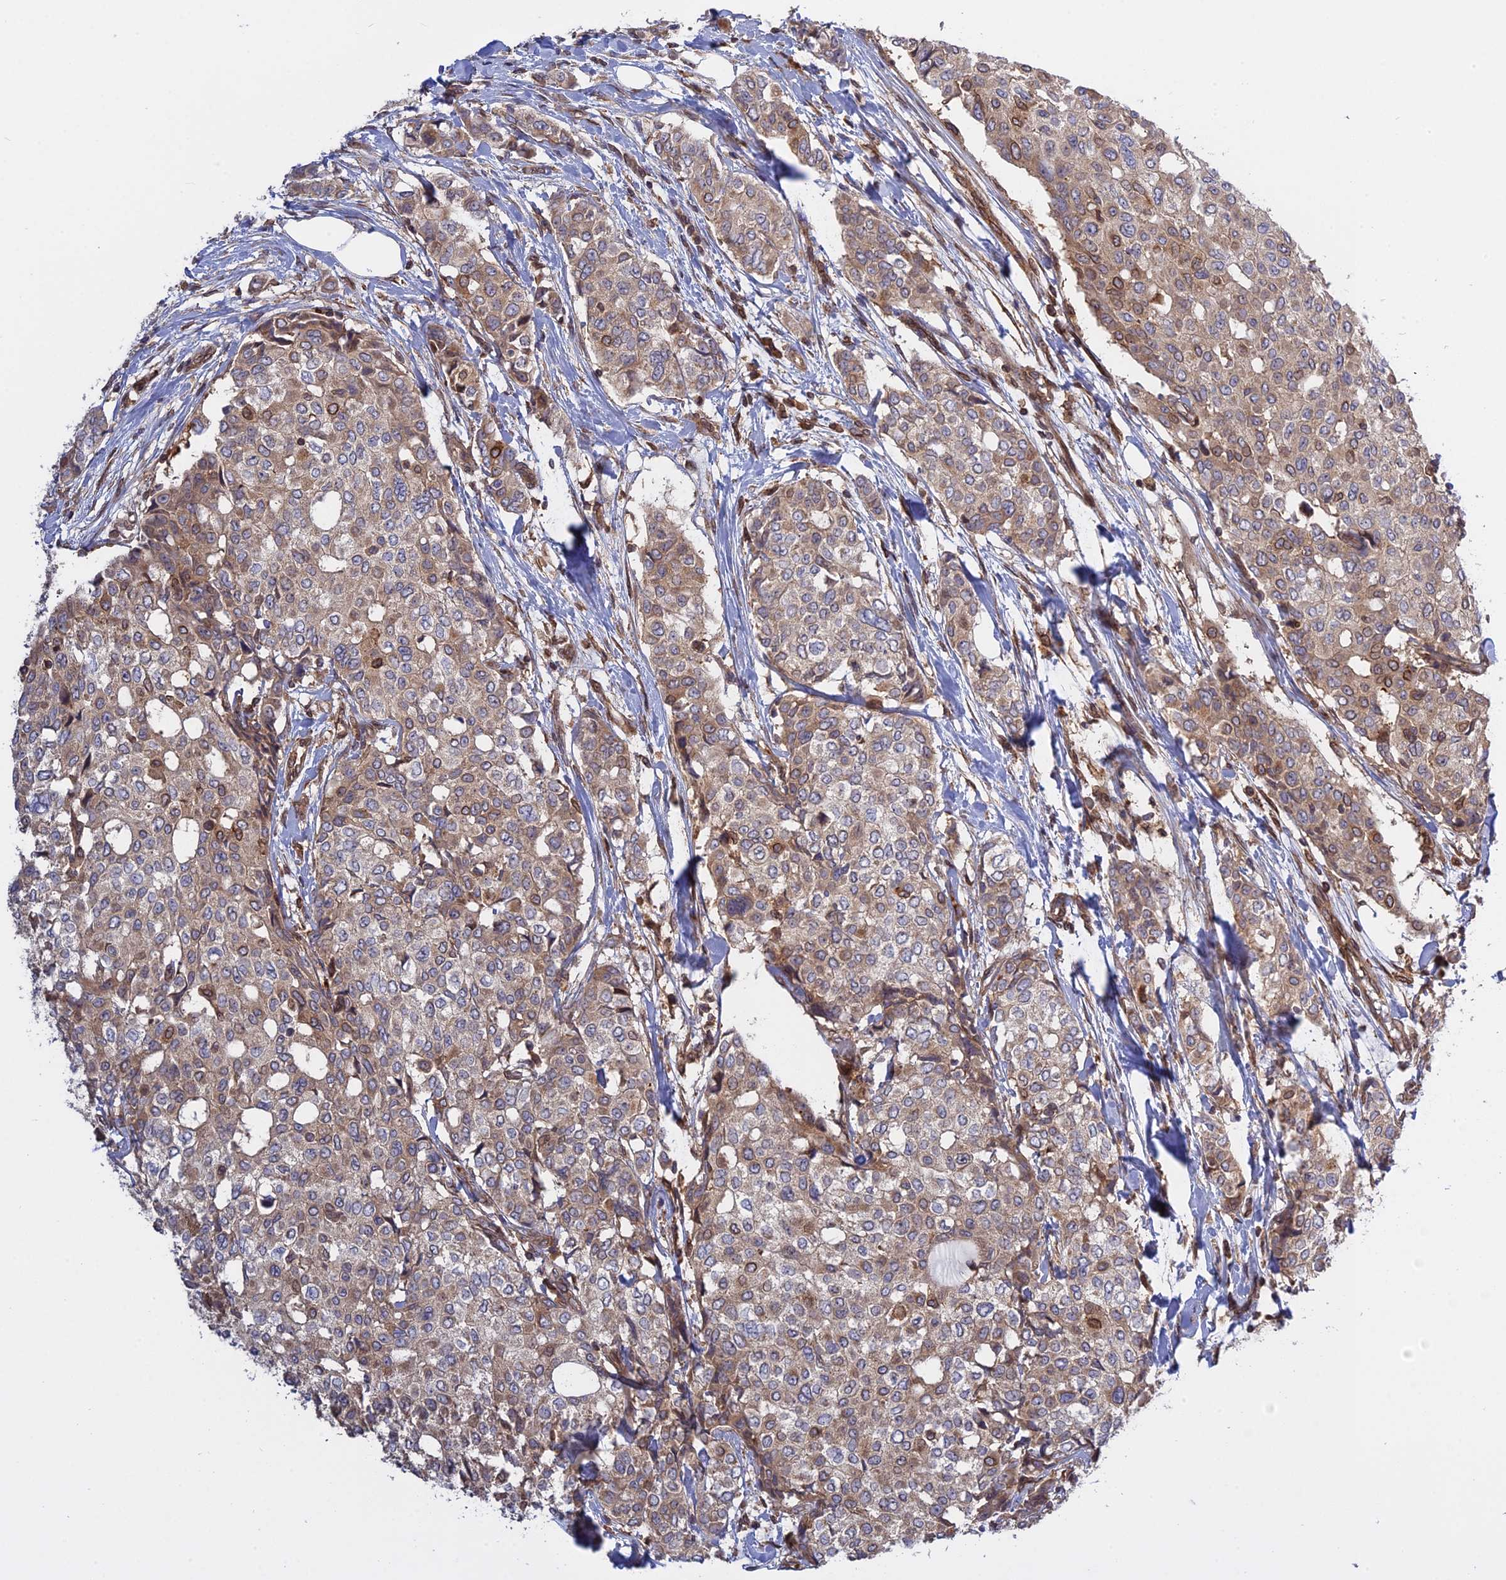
{"staining": {"intensity": "moderate", "quantity": "25%-75%", "location": "cytoplasmic/membranous"}, "tissue": "breast cancer", "cell_type": "Tumor cells", "image_type": "cancer", "snomed": [{"axis": "morphology", "description": "Lobular carcinoma"}, {"axis": "topography", "description": "Breast"}], "caption": "Brown immunohistochemical staining in human breast lobular carcinoma reveals moderate cytoplasmic/membranous positivity in approximately 25%-75% of tumor cells.", "gene": "IL21R", "patient": {"sex": "female", "age": 51}}